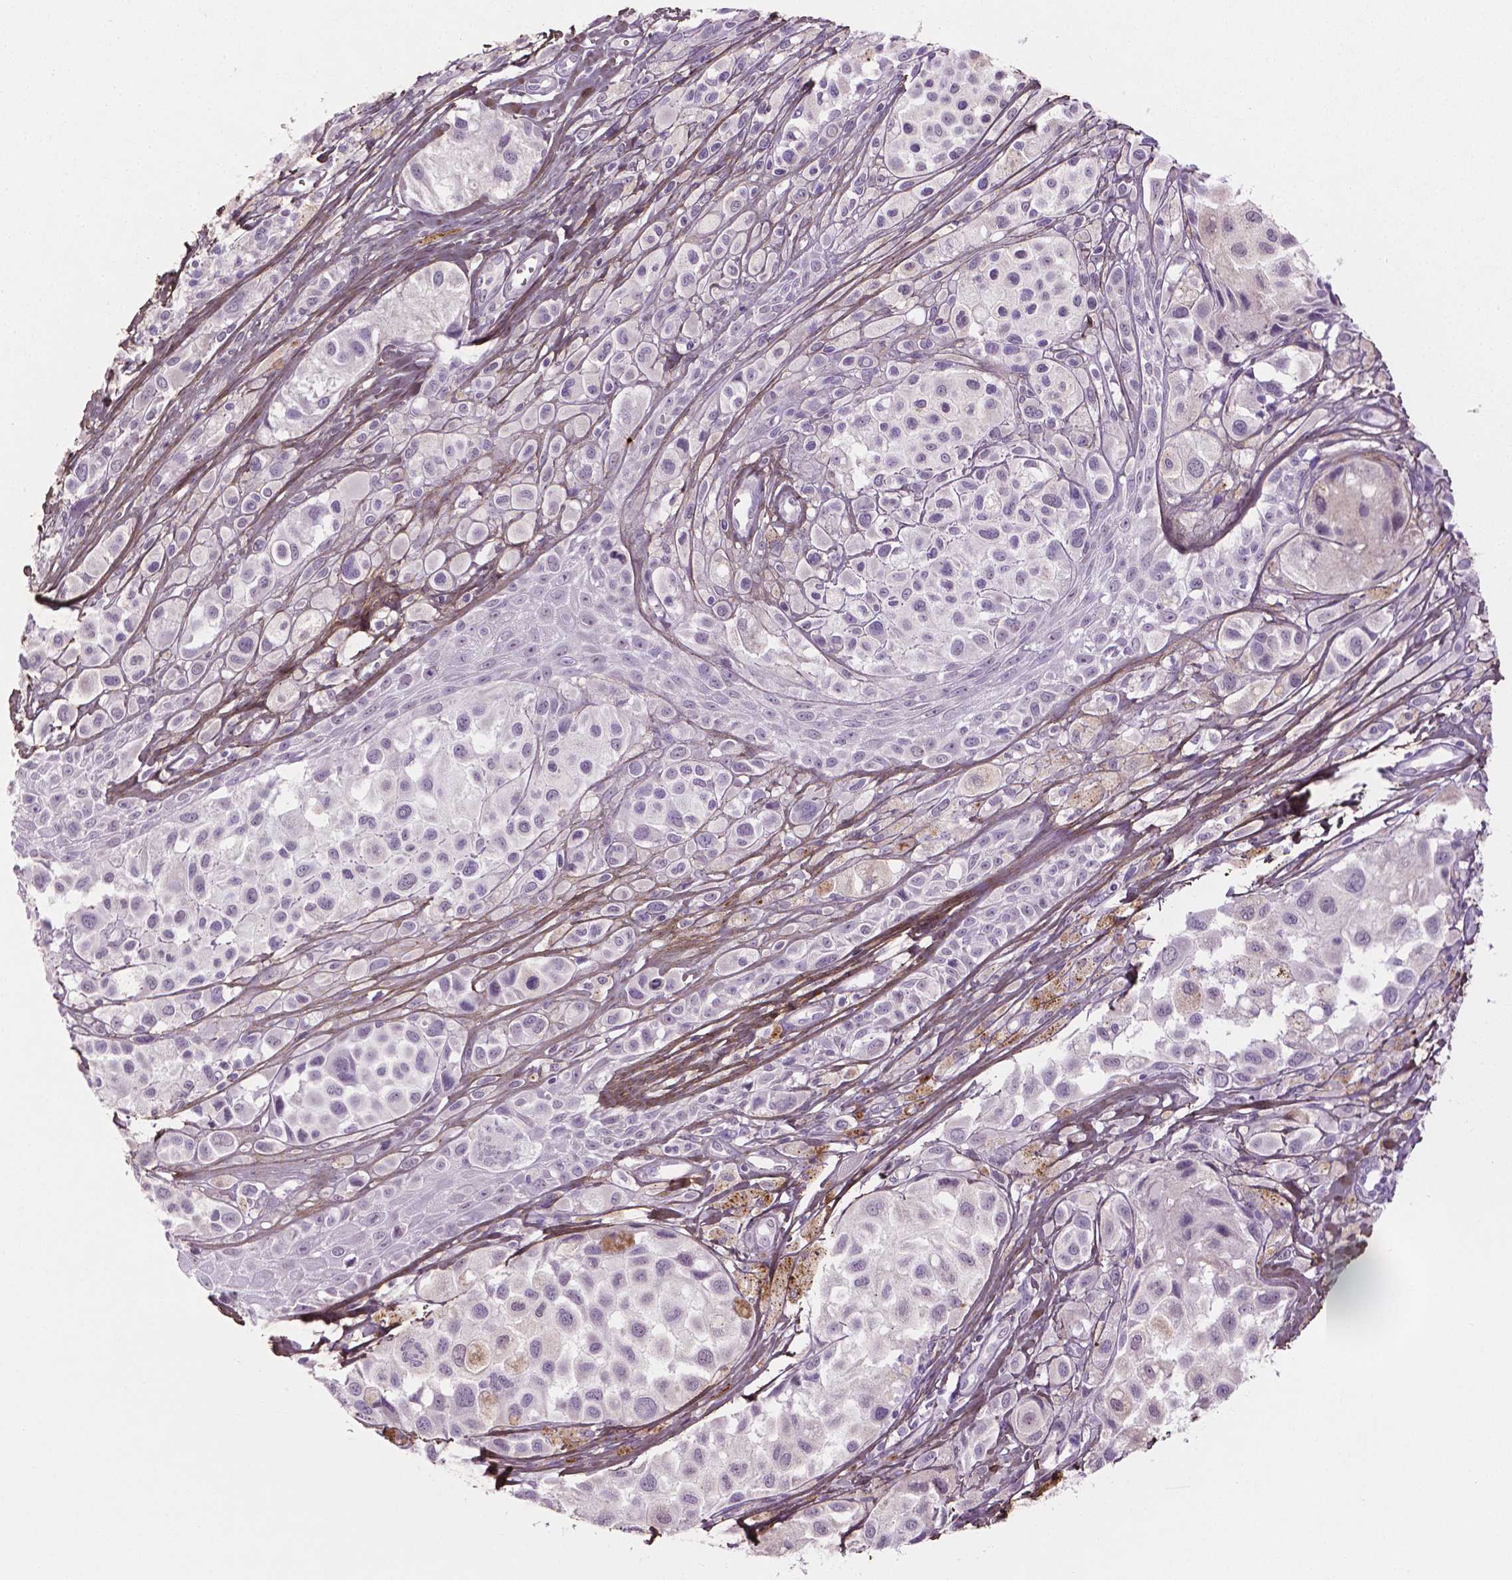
{"staining": {"intensity": "negative", "quantity": "none", "location": "none"}, "tissue": "melanoma", "cell_type": "Tumor cells", "image_type": "cancer", "snomed": [{"axis": "morphology", "description": "Malignant melanoma, NOS"}, {"axis": "topography", "description": "Skin"}], "caption": "DAB (3,3'-diaminobenzidine) immunohistochemical staining of melanoma reveals no significant staining in tumor cells. (IHC, brightfield microscopy, high magnification).", "gene": "DLG2", "patient": {"sex": "male", "age": 77}}